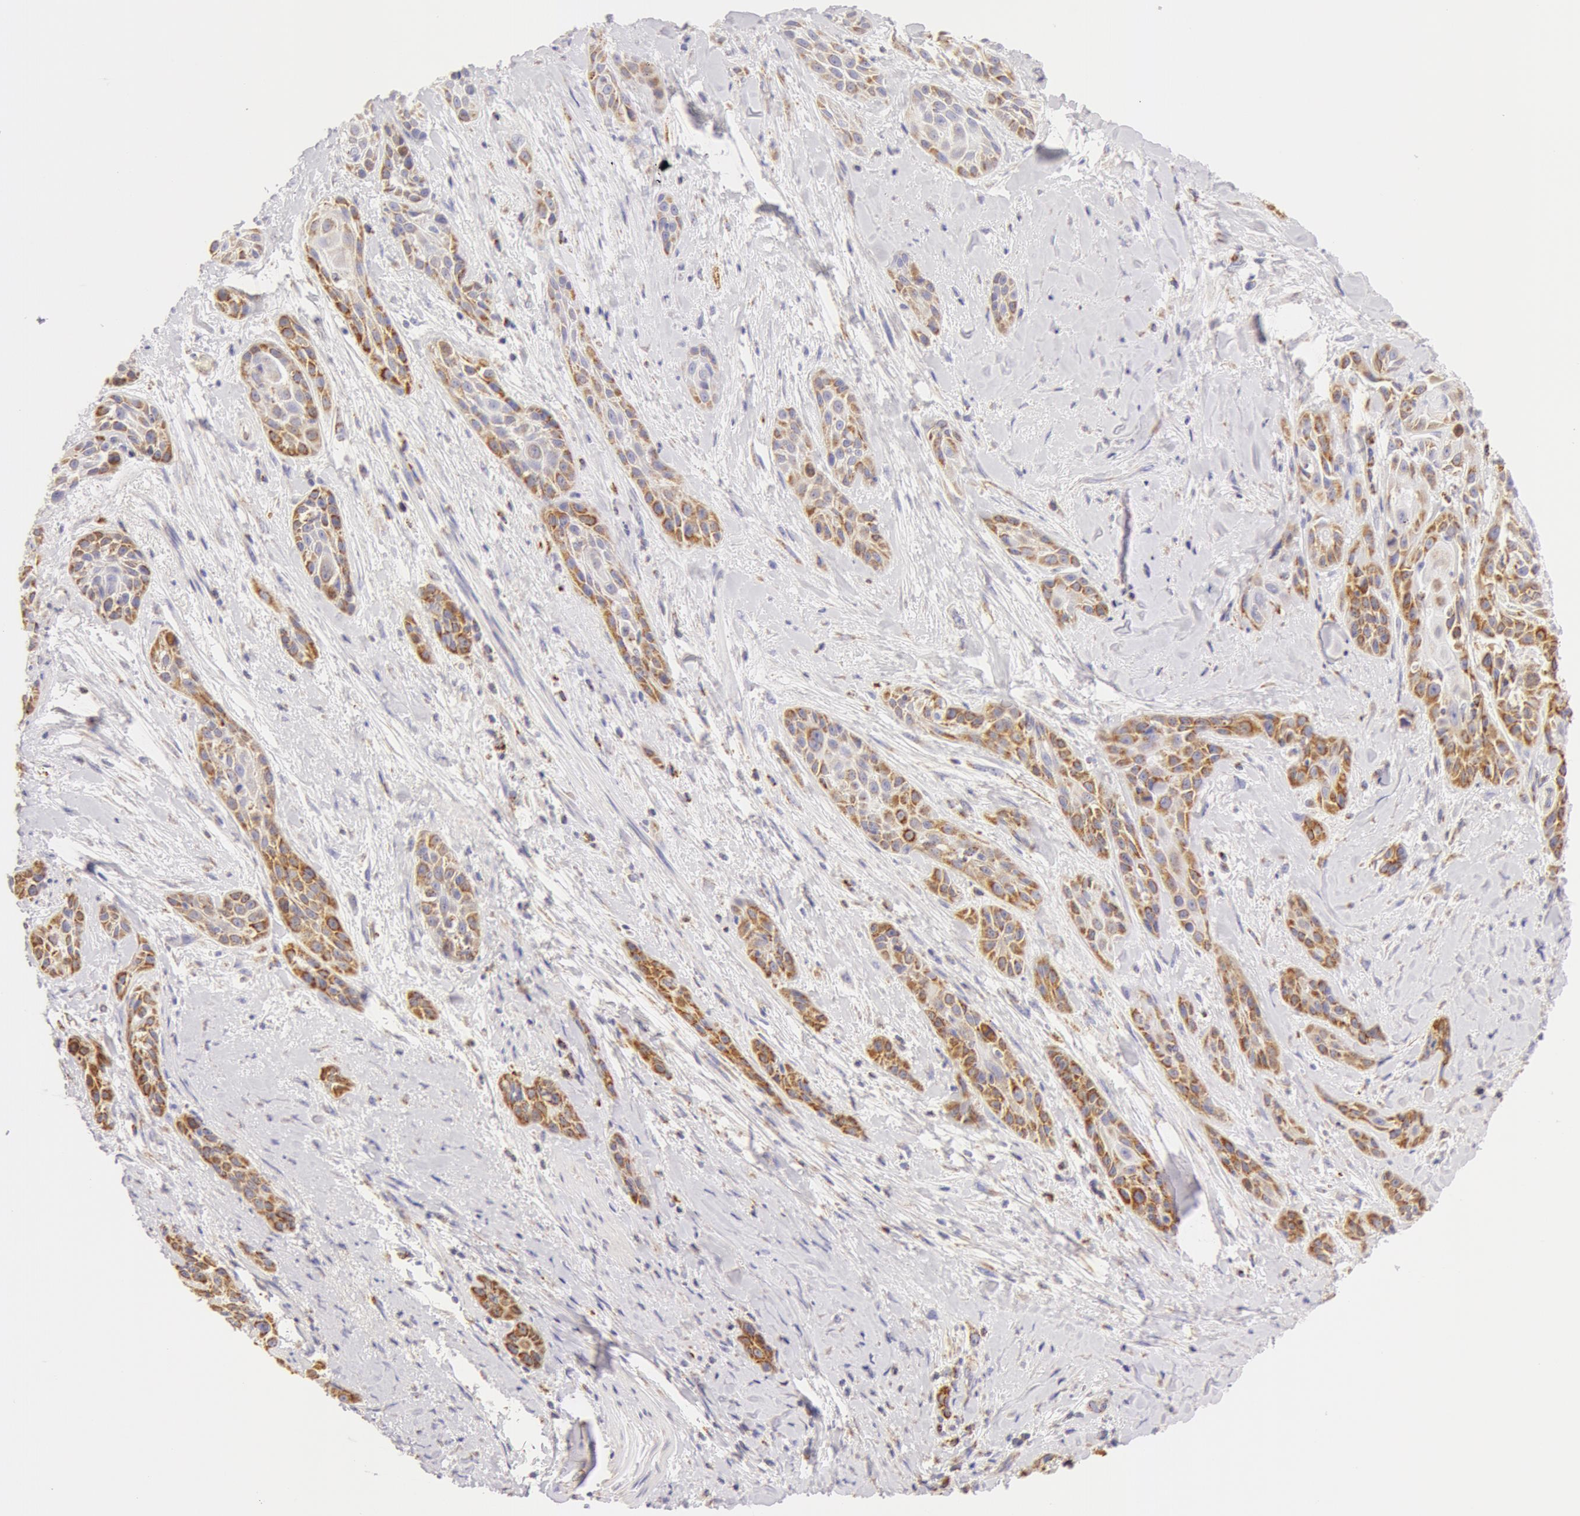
{"staining": {"intensity": "moderate", "quantity": "25%-75%", "location": "cytoplasmic/membranous"}, "tissue": "skin cancer", "cell_type": "Tumor cells", "image_type": "cancer", "snomed": [{"axis": "morphology", "description": "Squamous cell carcinoma, NOS"}, {"axis": "topography", "description": "Skin"}, {"axis": "topography", "description": "Anal"}], "caption": "Tumor cells show medium levels of moderate cytoplasmic/membranous expression in approximately 25%-75% of cells in squamous cell carcinoma (skin). The staining is performed using DAB brown chromogen to label protein expression. The nuclei are counter-stained blue using hematoxylin.", "gene": "ATP5F1B", "patient": {"sex": "male", "age": 64}}